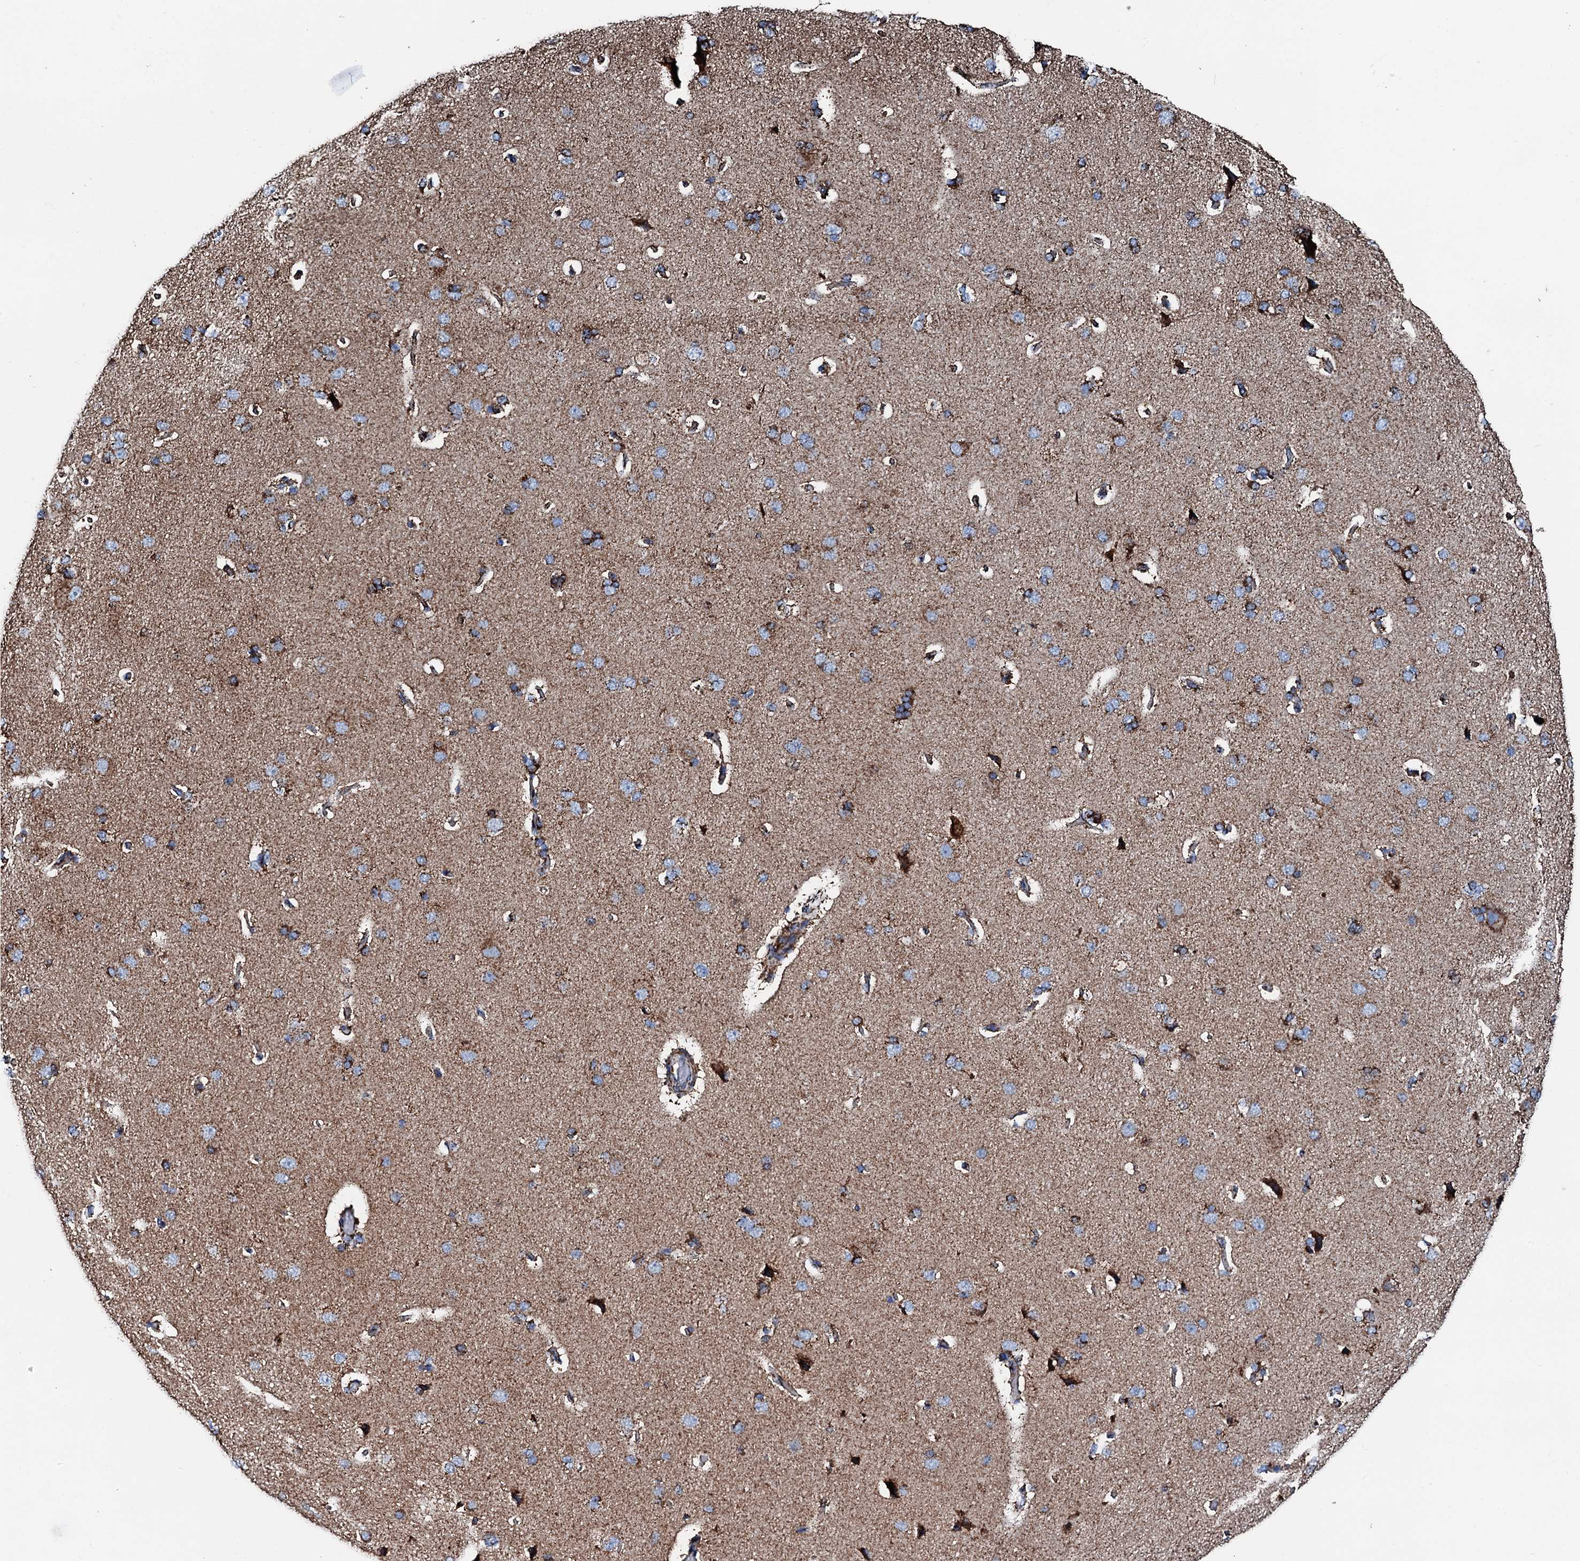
{"staining": {"intensity": "moderate", "quantity": ">75%", "location": "cytoplasmic/membranous"}, "tissue": "cerebral cortex", "cell_type": "Endothelial cells", "image_type": "normal", "snomed": [{"axis": "morphology", "description": "Normal tissue, NOS"}, {"axis": "topography", "description": "Cerebral cortex"}], "caption": "Brown immunohistochemical staining in normal cerebral cortex displays moderate cytoplasmic/membranous positivity in approximately >75% of endothelial cells. The staining was performed using DAB (3,3'-diaminobenzidine) to visualize the protein expression in brown, while the nuclei were stained in blue with hematoxylin (Magnification: 20x).", "gene": "HADH", "patient": {"sex": "male", "age": 62}}